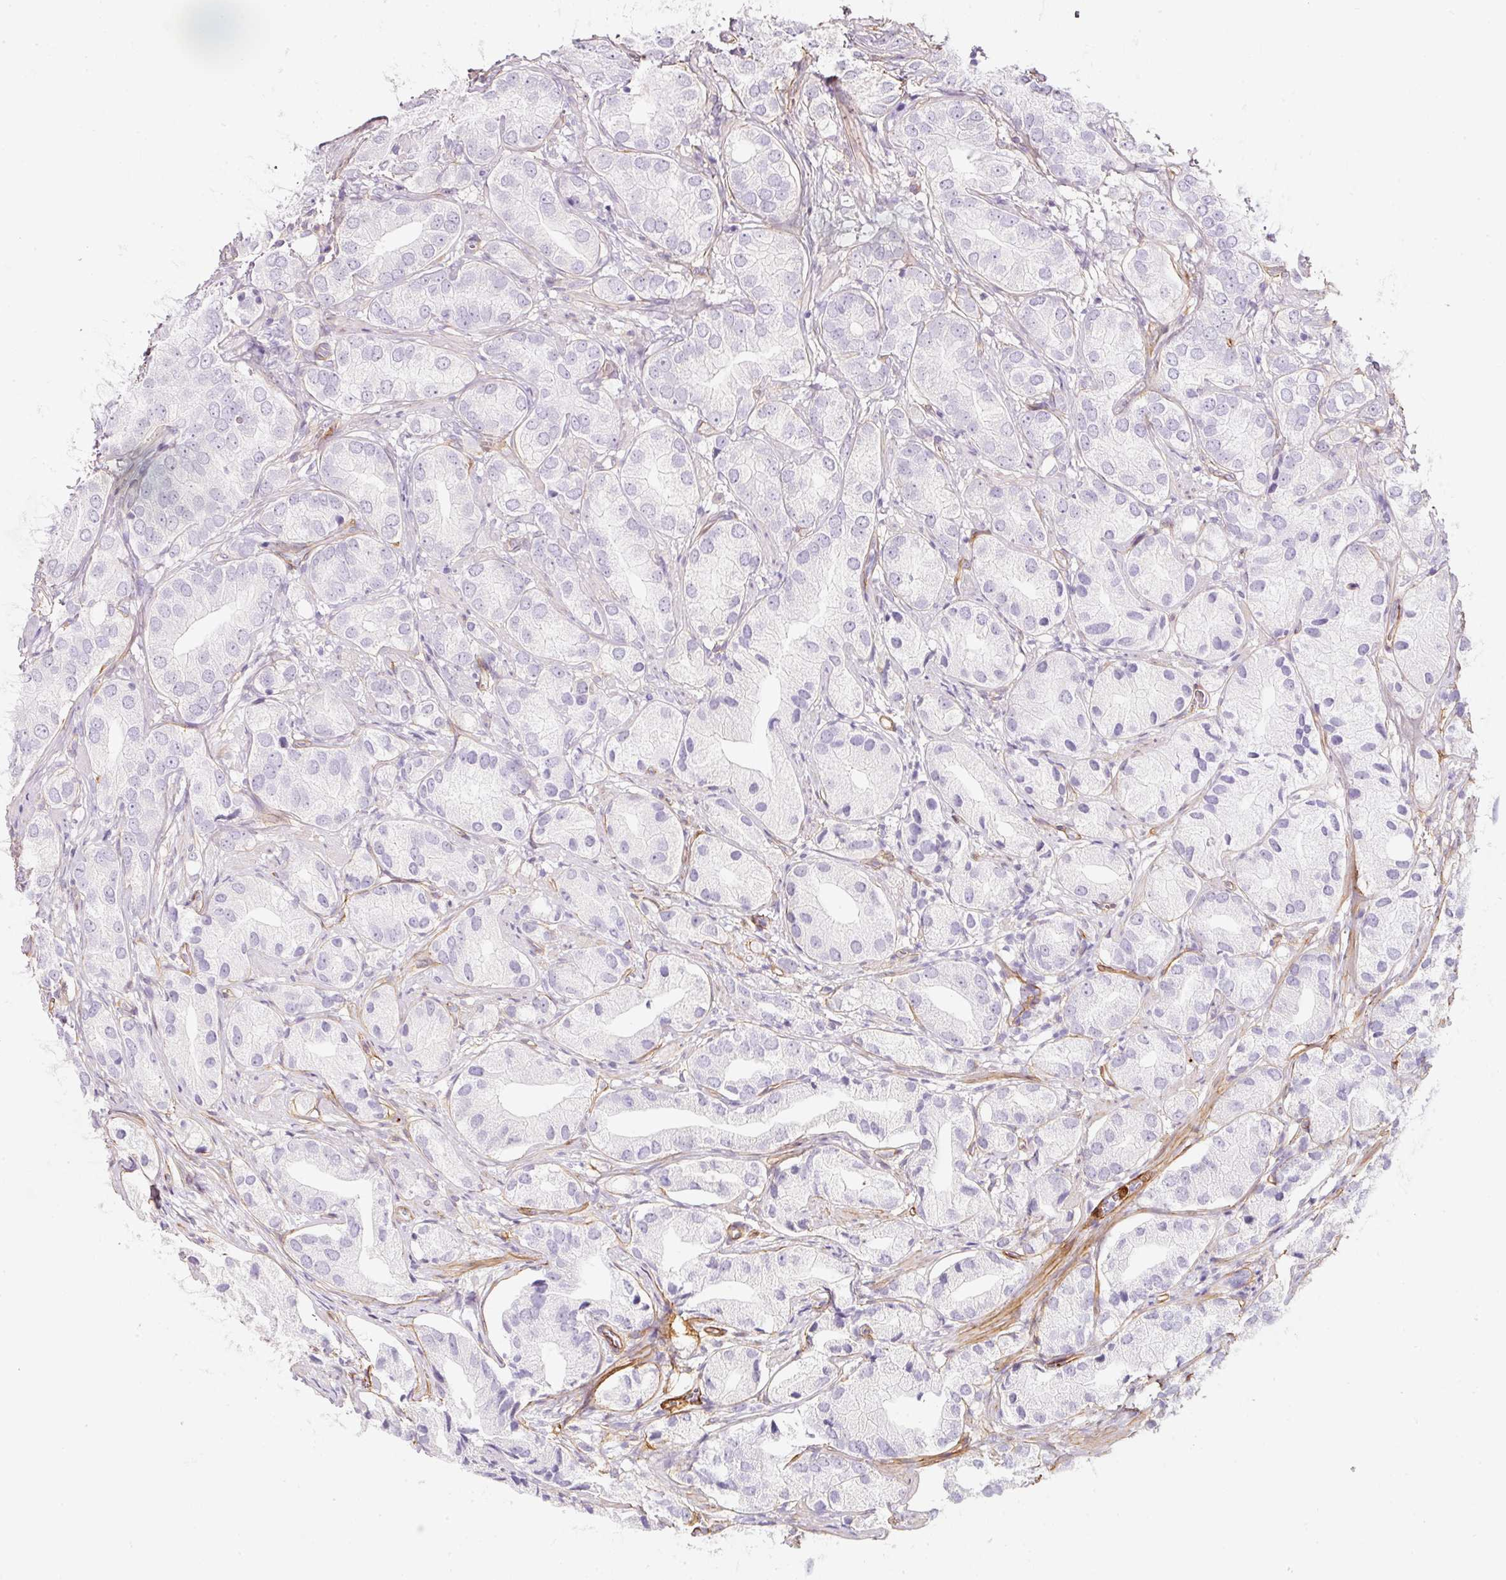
{"staining": {"intensity": "negative", "quantity": "none", "location": "none"}, "tissue": "prostate cancer", "cell_type": "Tumor cells", "image_type": "cancer", "snomed": [{"axis": "morphology", "description": "Adenocarcinoma, High grade"}, {"axis": "topography", "description": "Prostate"}], "caption": "This is an immunohistochemistry (IHC) micrograph of prostate adenocarcinoma (high-grade). There is no staining in tumor cells.", "gene": "LOXL4", "patient": {"sex": "male", "age": 82}}